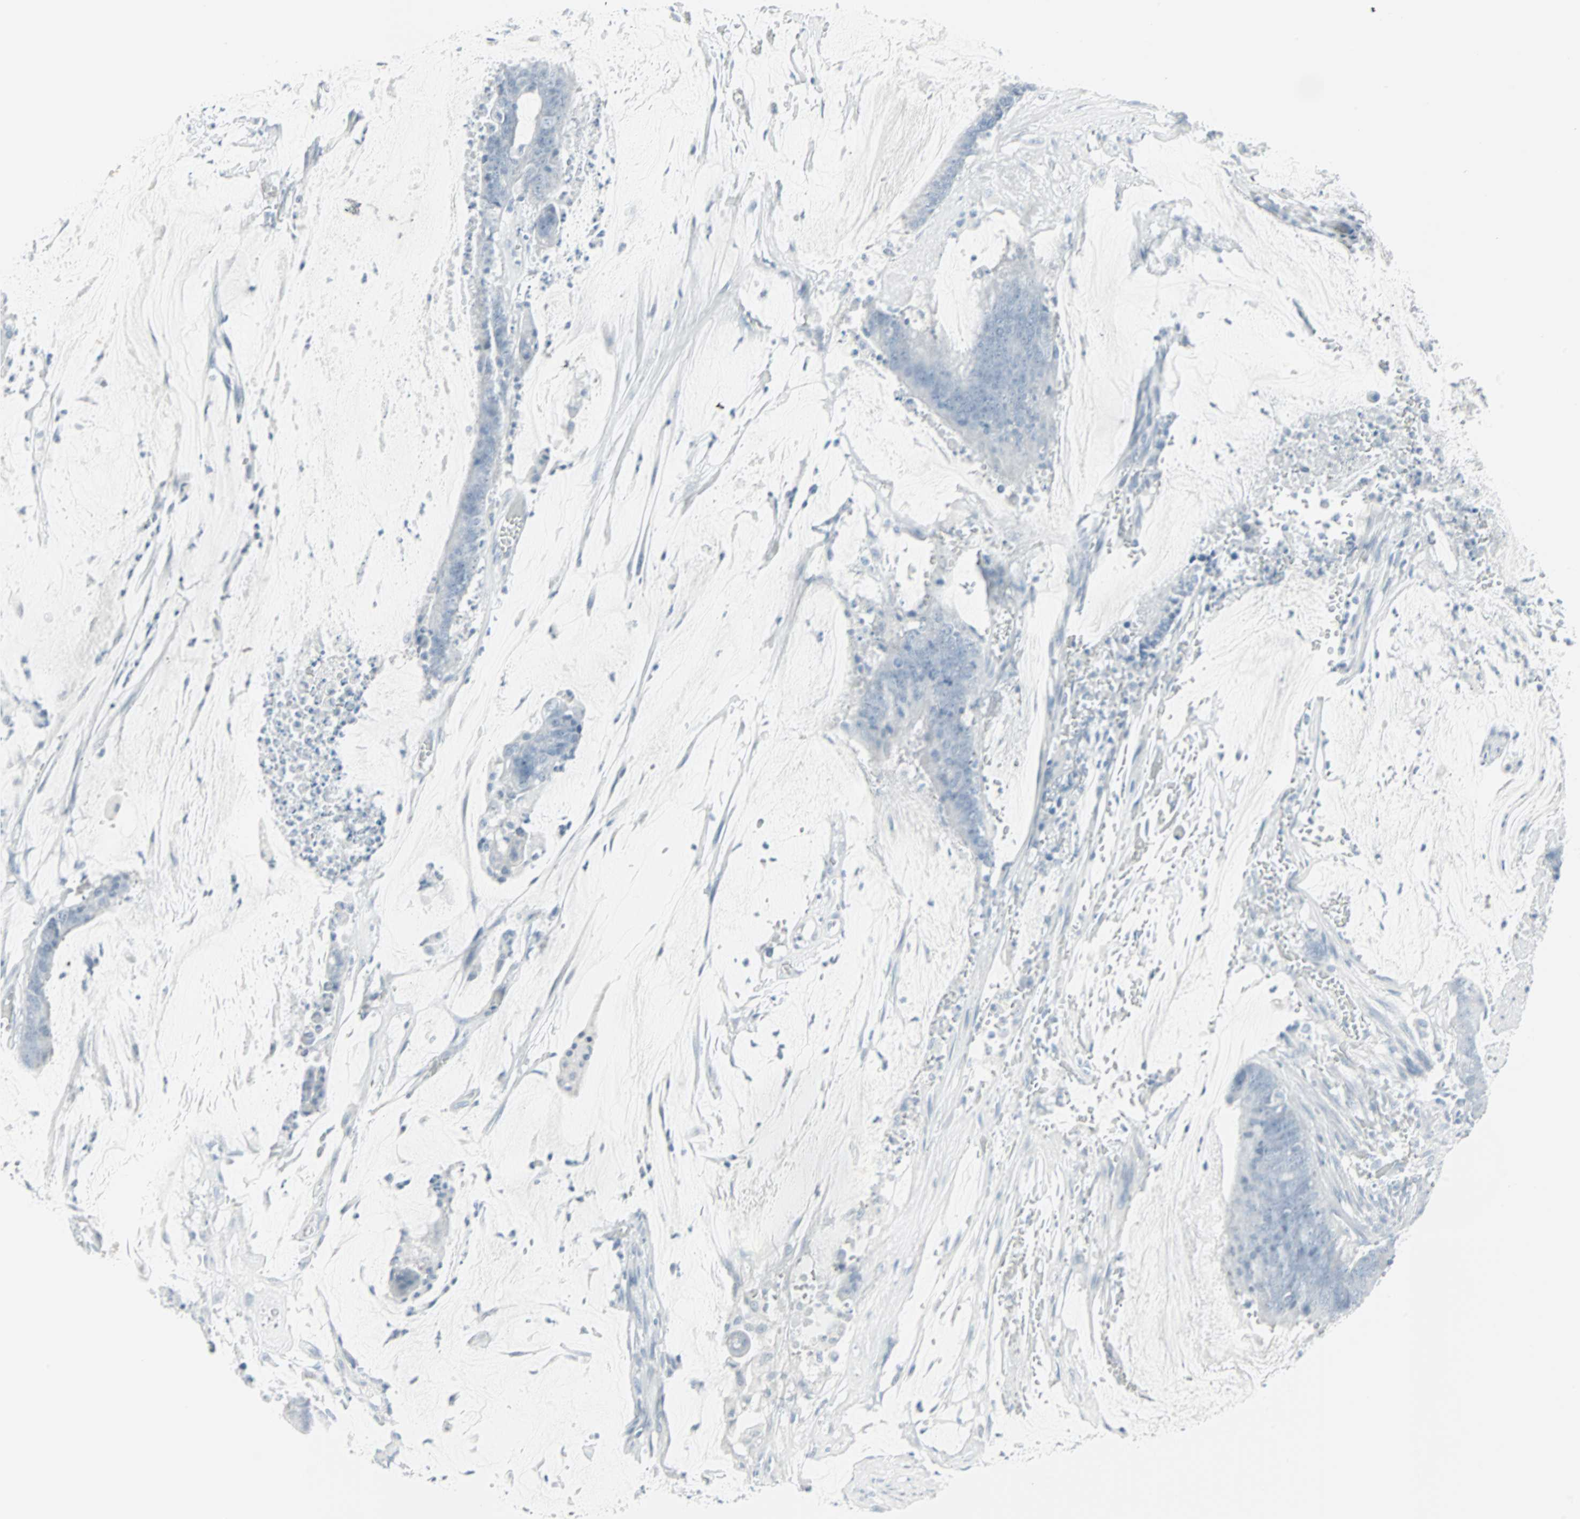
{"staining": {"intensity": "negative", "quantity": "none", "location": "none"}, "tissue": "colorectal cancer", "cell_type": "Tumor cells", "image_type": "cancer", "snomed": [{"axis": "morphology", "description": "Adenocarcinoma, NOS"}, {"axis": "topography", "description": "Rectum"}], "caption": "Tumor cells are negative for brown protein staining in colorectal cancer (adenocarcinoma).", "gene": "LANCL3", "patient": {"sex": "female", "age": 66}}